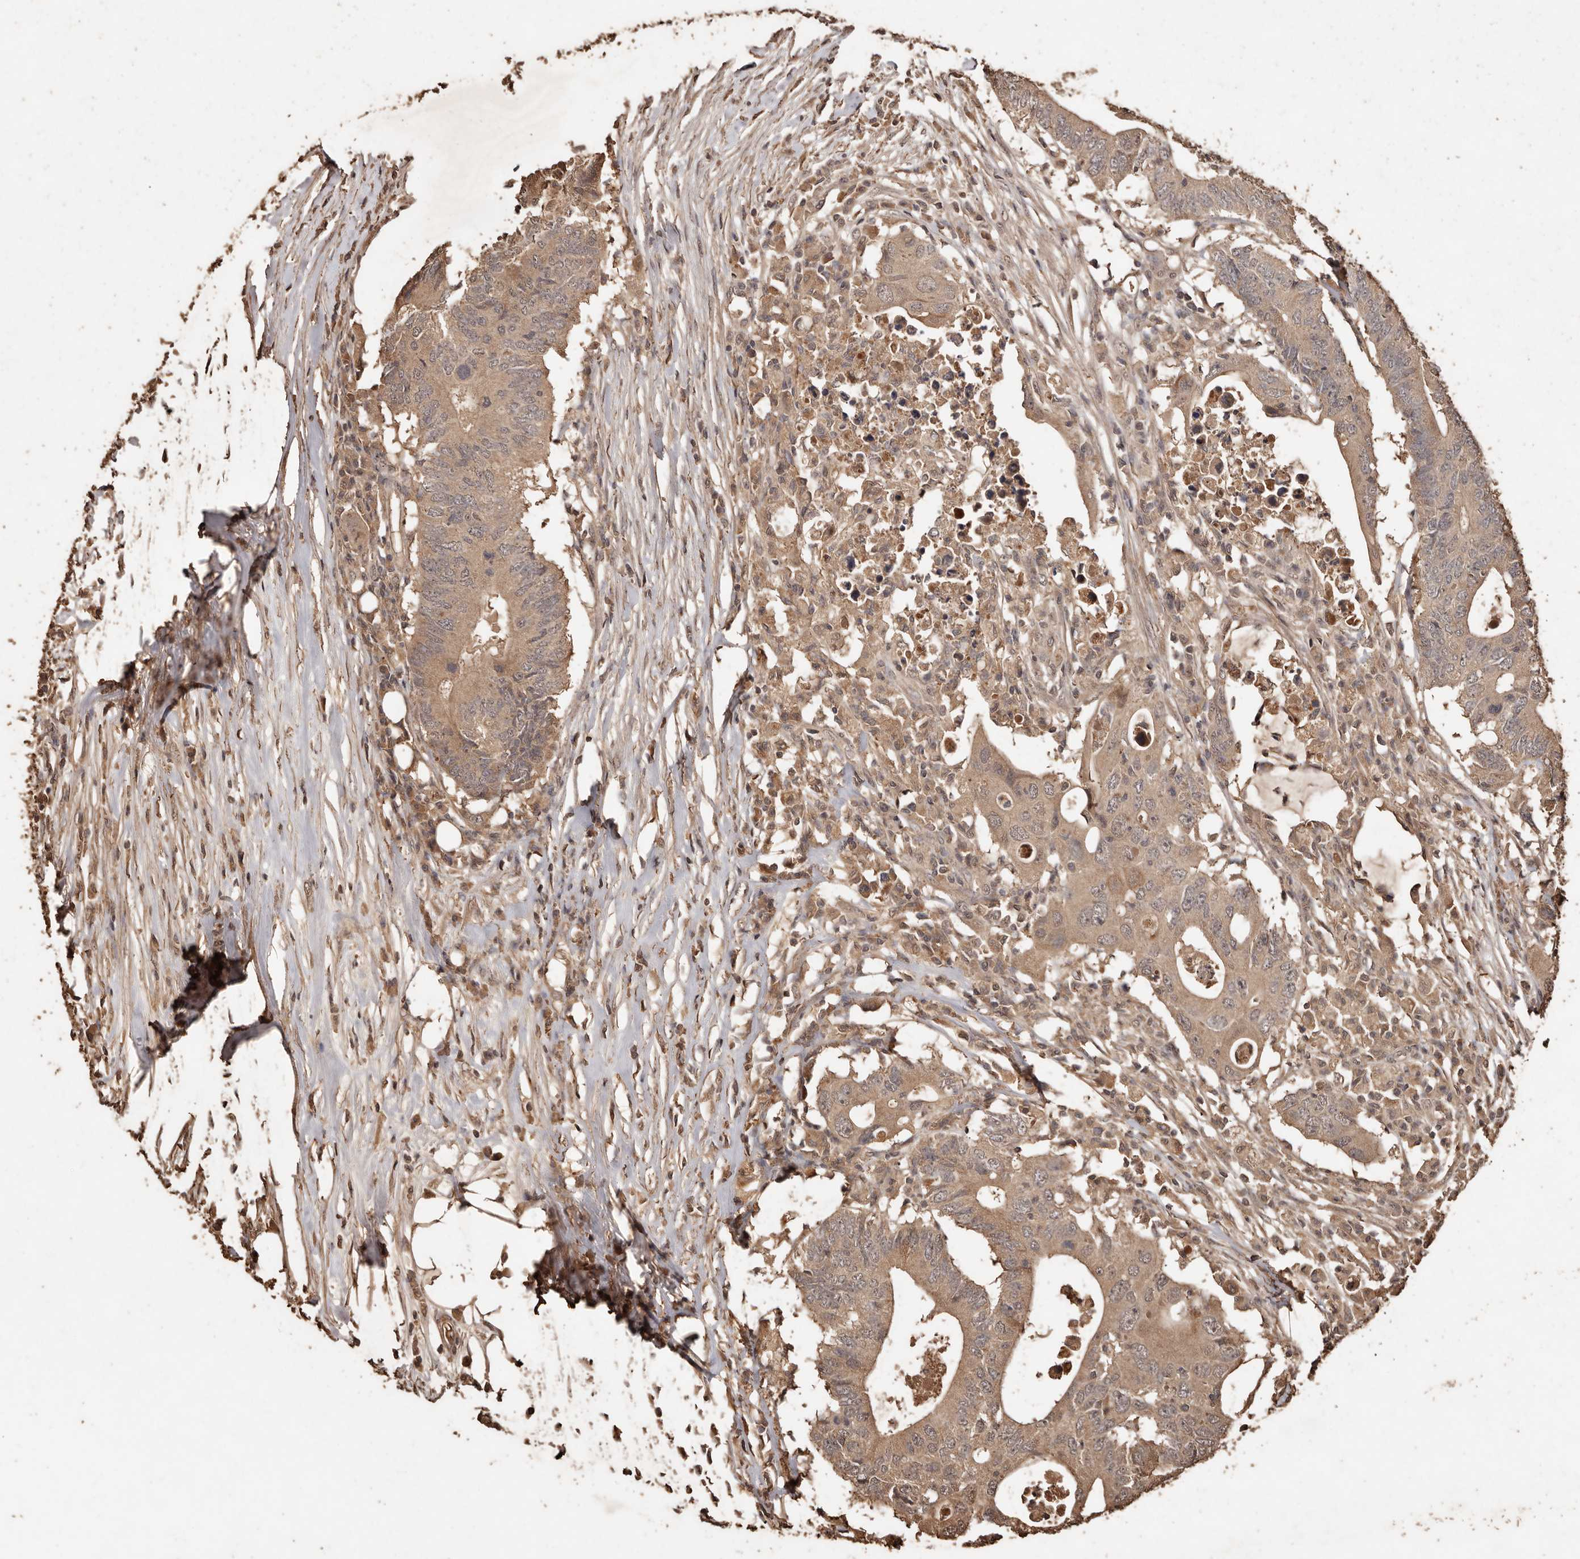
{"staining": {"intensity": "moderate", "quantity": ">75%", "location": "cytoplasmic/membranous"}, "tissue": "colorectal cancer", "cell_type": "Tumor cells", "image_type": "cancer", "snomed": [{"axis": "morphology", "description": "Adenocarcinoma, NOS"}, {"axis": "topography", "description": "Colon"}], "caption": "Colorectal cancer stained with IHC shows moderate cytoplasmic/membranous positivity in about >75% of tumor cells. The staining is performed using DAB brown chromogen to label protein expression. The nuclei are counter-stained blue using hematoxylin.", "gene": "PKDCC", "patient": {"sex": "male", "age": 71}}